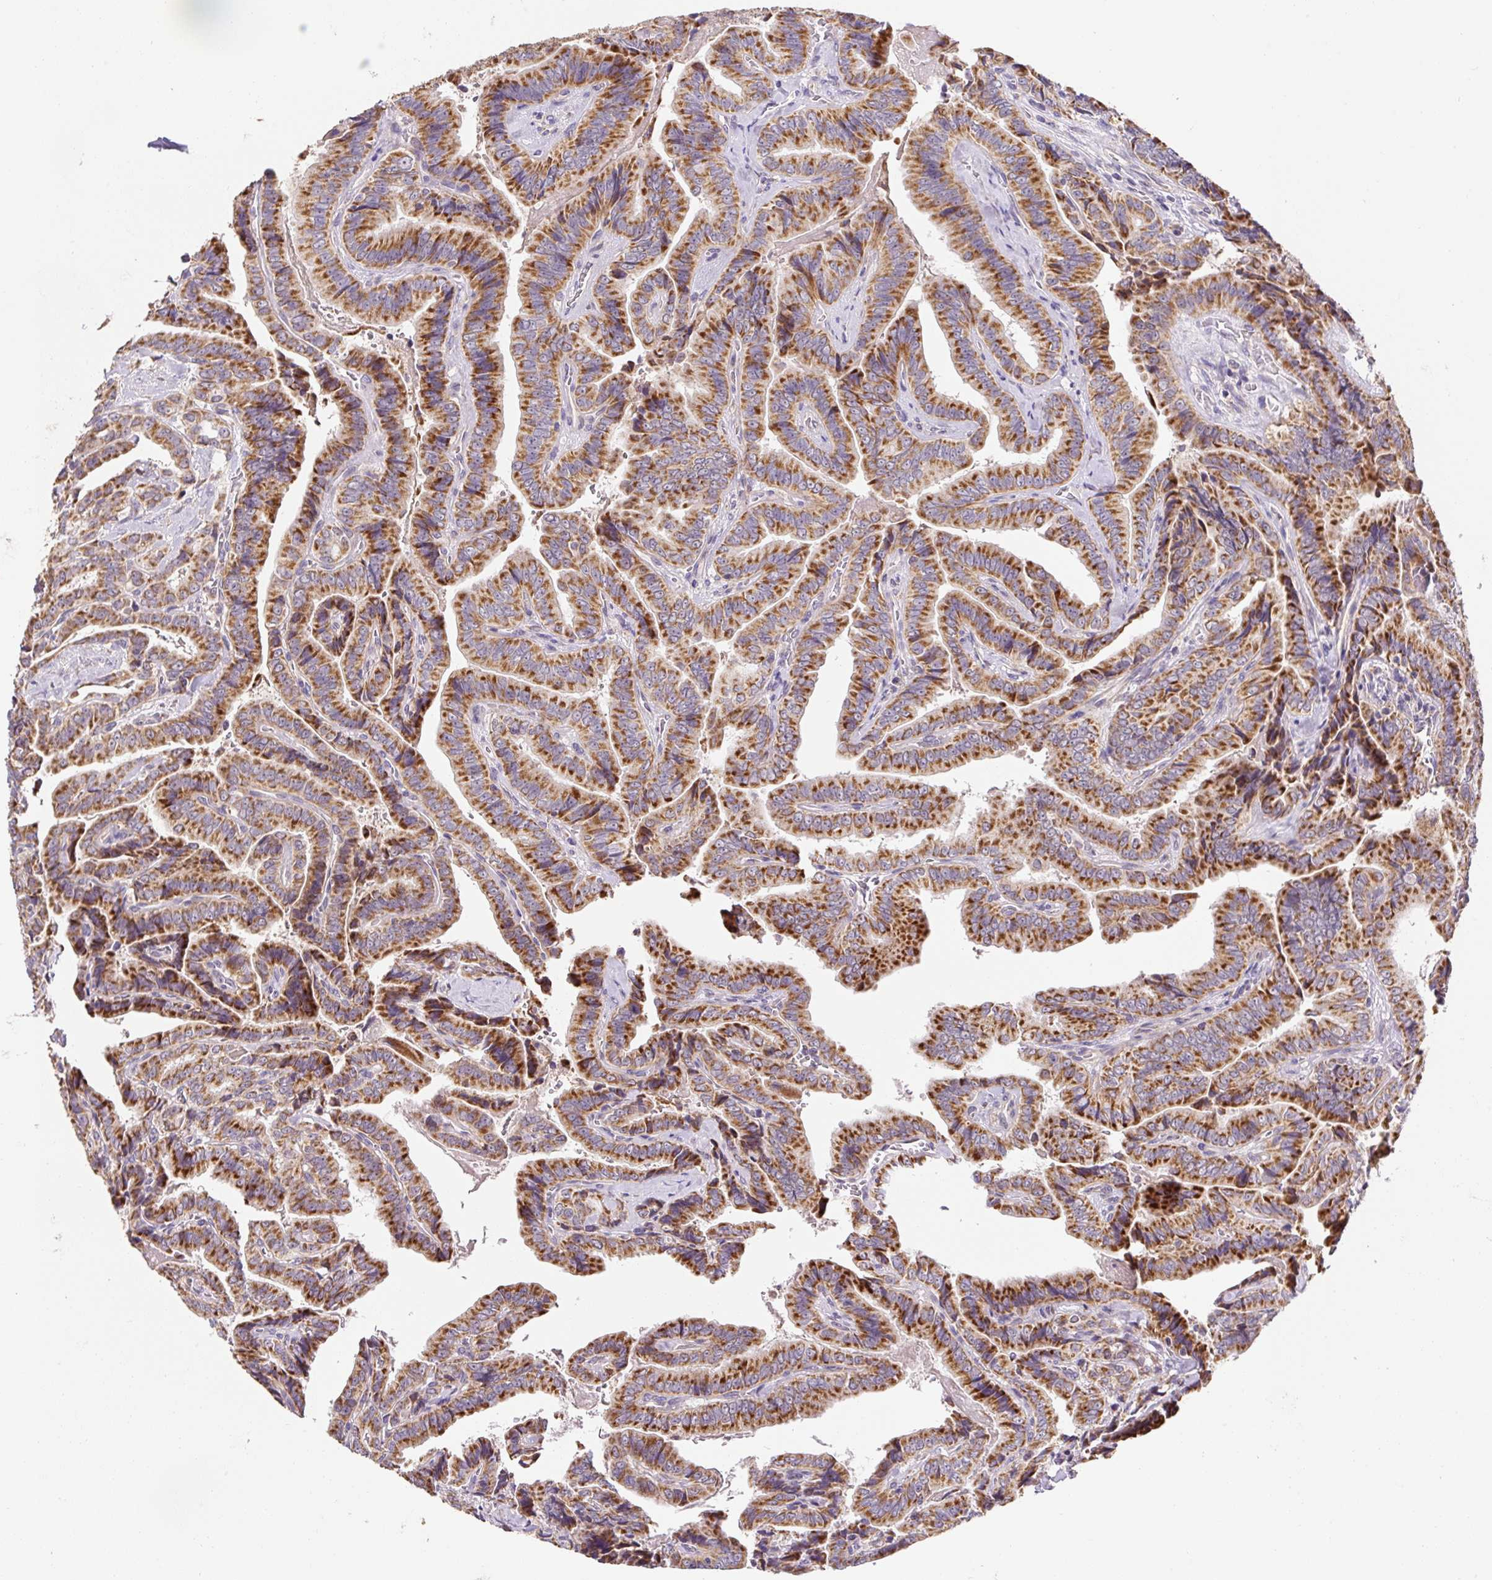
{"staining": {"intensity": "strong", "quantity": ">75%", "location": "cytoplasmic/membranous"}, "tissue": "thyroid cancer", "cell_type": "Tumor cells", "image_type": "cancer", "snomed": [{"axis": "morphology", "description": "Papillary adenocarcinoma, NOS"}, {"axis": "topography", "description": "Thyroid gland"}], "caption": "Protein expression analysis of papillary adenocarcinoma (thyroid) demonstrates strong cytoplasmic/membranous positivity in about >75% of tumor cells. (DAB IHC with brightfield microscopy, high magnification).", "gene": "MFSD9", "patient": {"sex": "male", "age": 61}}